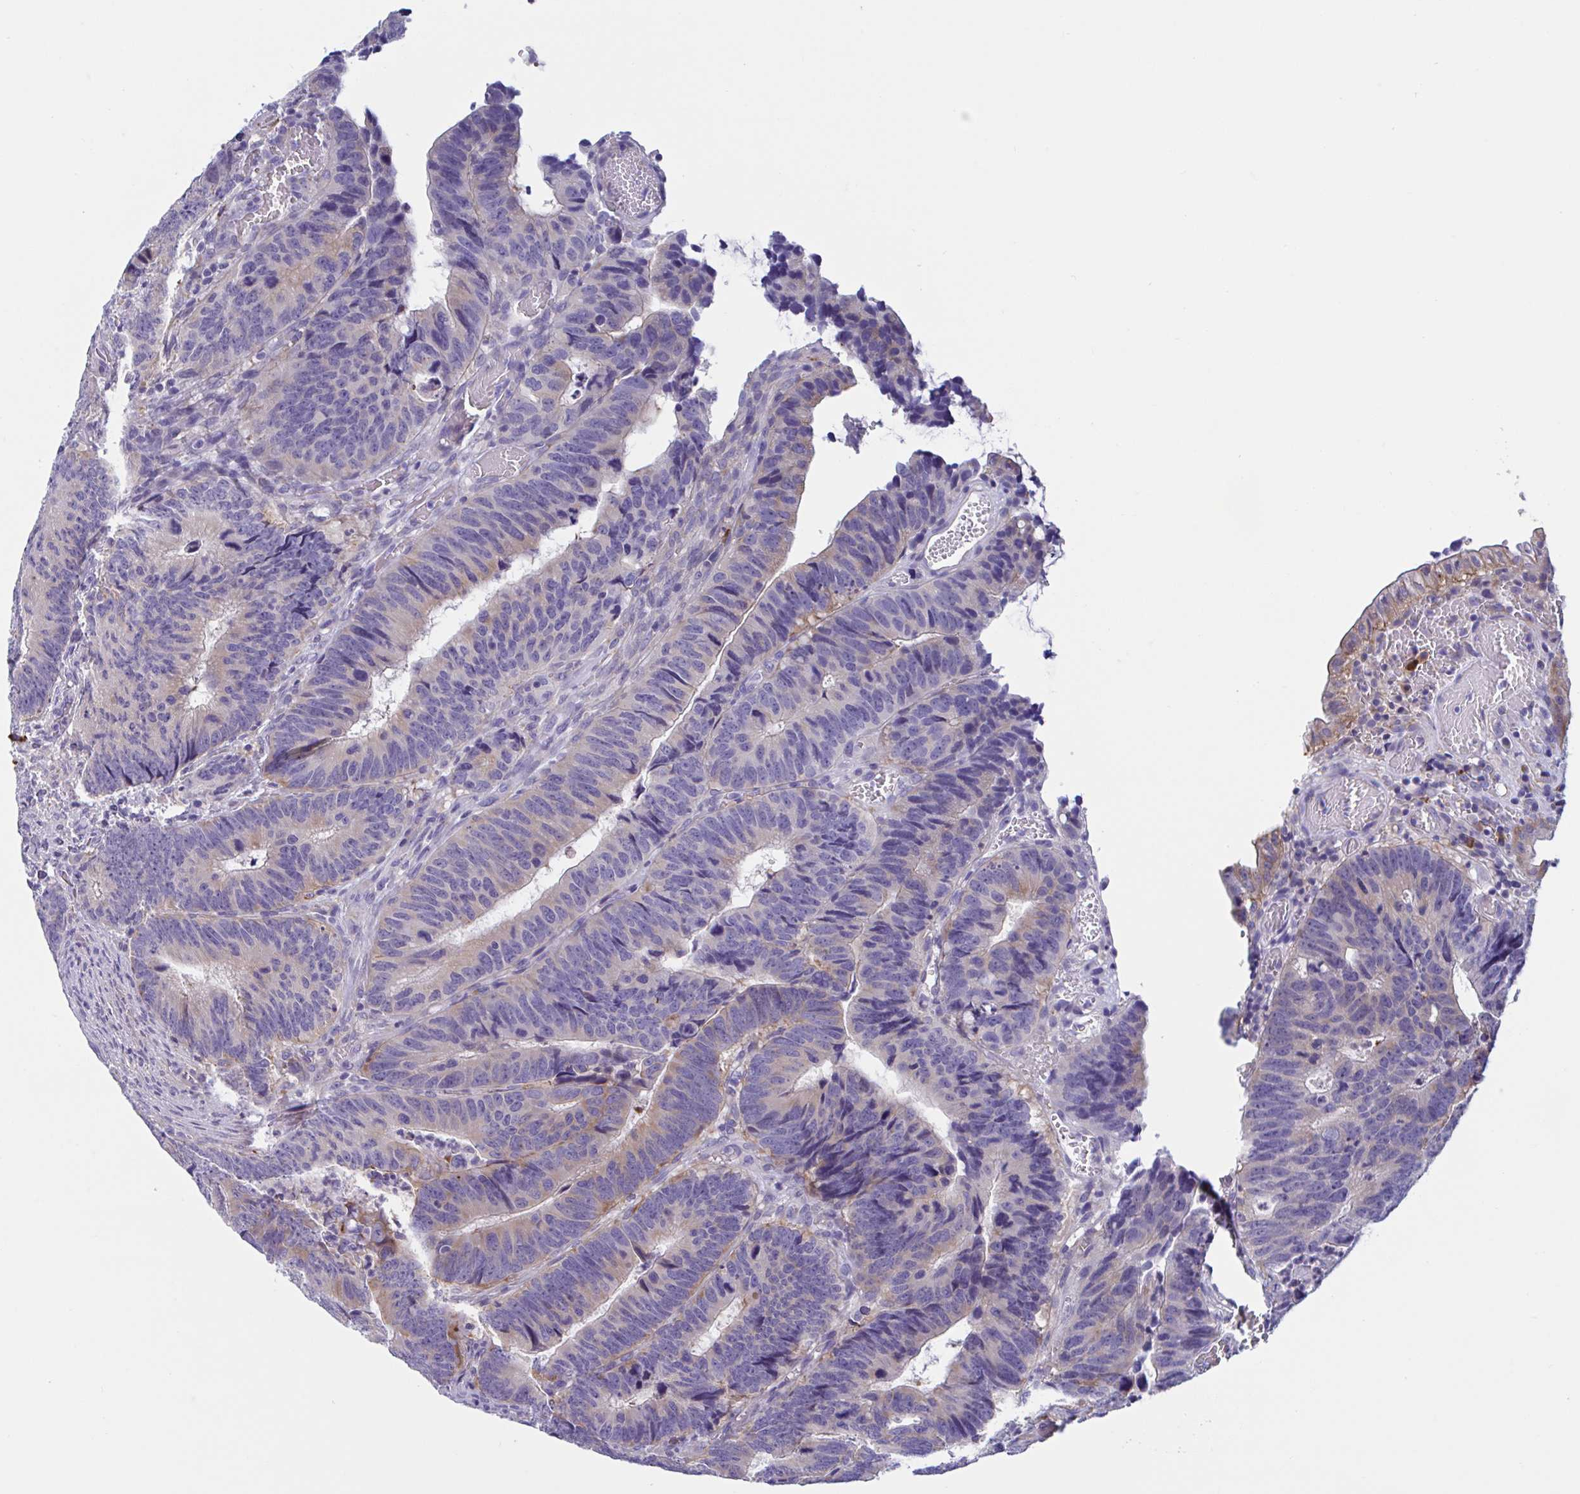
{"staining": {"intensity": "moderate", "quantity": "<25%", "location": "cytoplasmic/membranous"}, "tissue": "colorectal cancer", "cell_type": "Tumor cells", "image_type": "cancer", "snomed": [{"axis": "morphology", "description": "Adenocarcinoma, NOS"}, {"axis": "topography", "description": "Colon"}], "caption": "Protein expression analysis of human colorectal cancer (adenocarcinoma) reveals moderate cytoplasmic/membranous positivity in approximately <25% of tumor cells. The staining is performed using DAB brown chromogen to label protein expression. The nuclei are counter-stained blue using hematoxylin.", "gene": "MS4A14", "patient": {"sex": "male", "age": 62}}